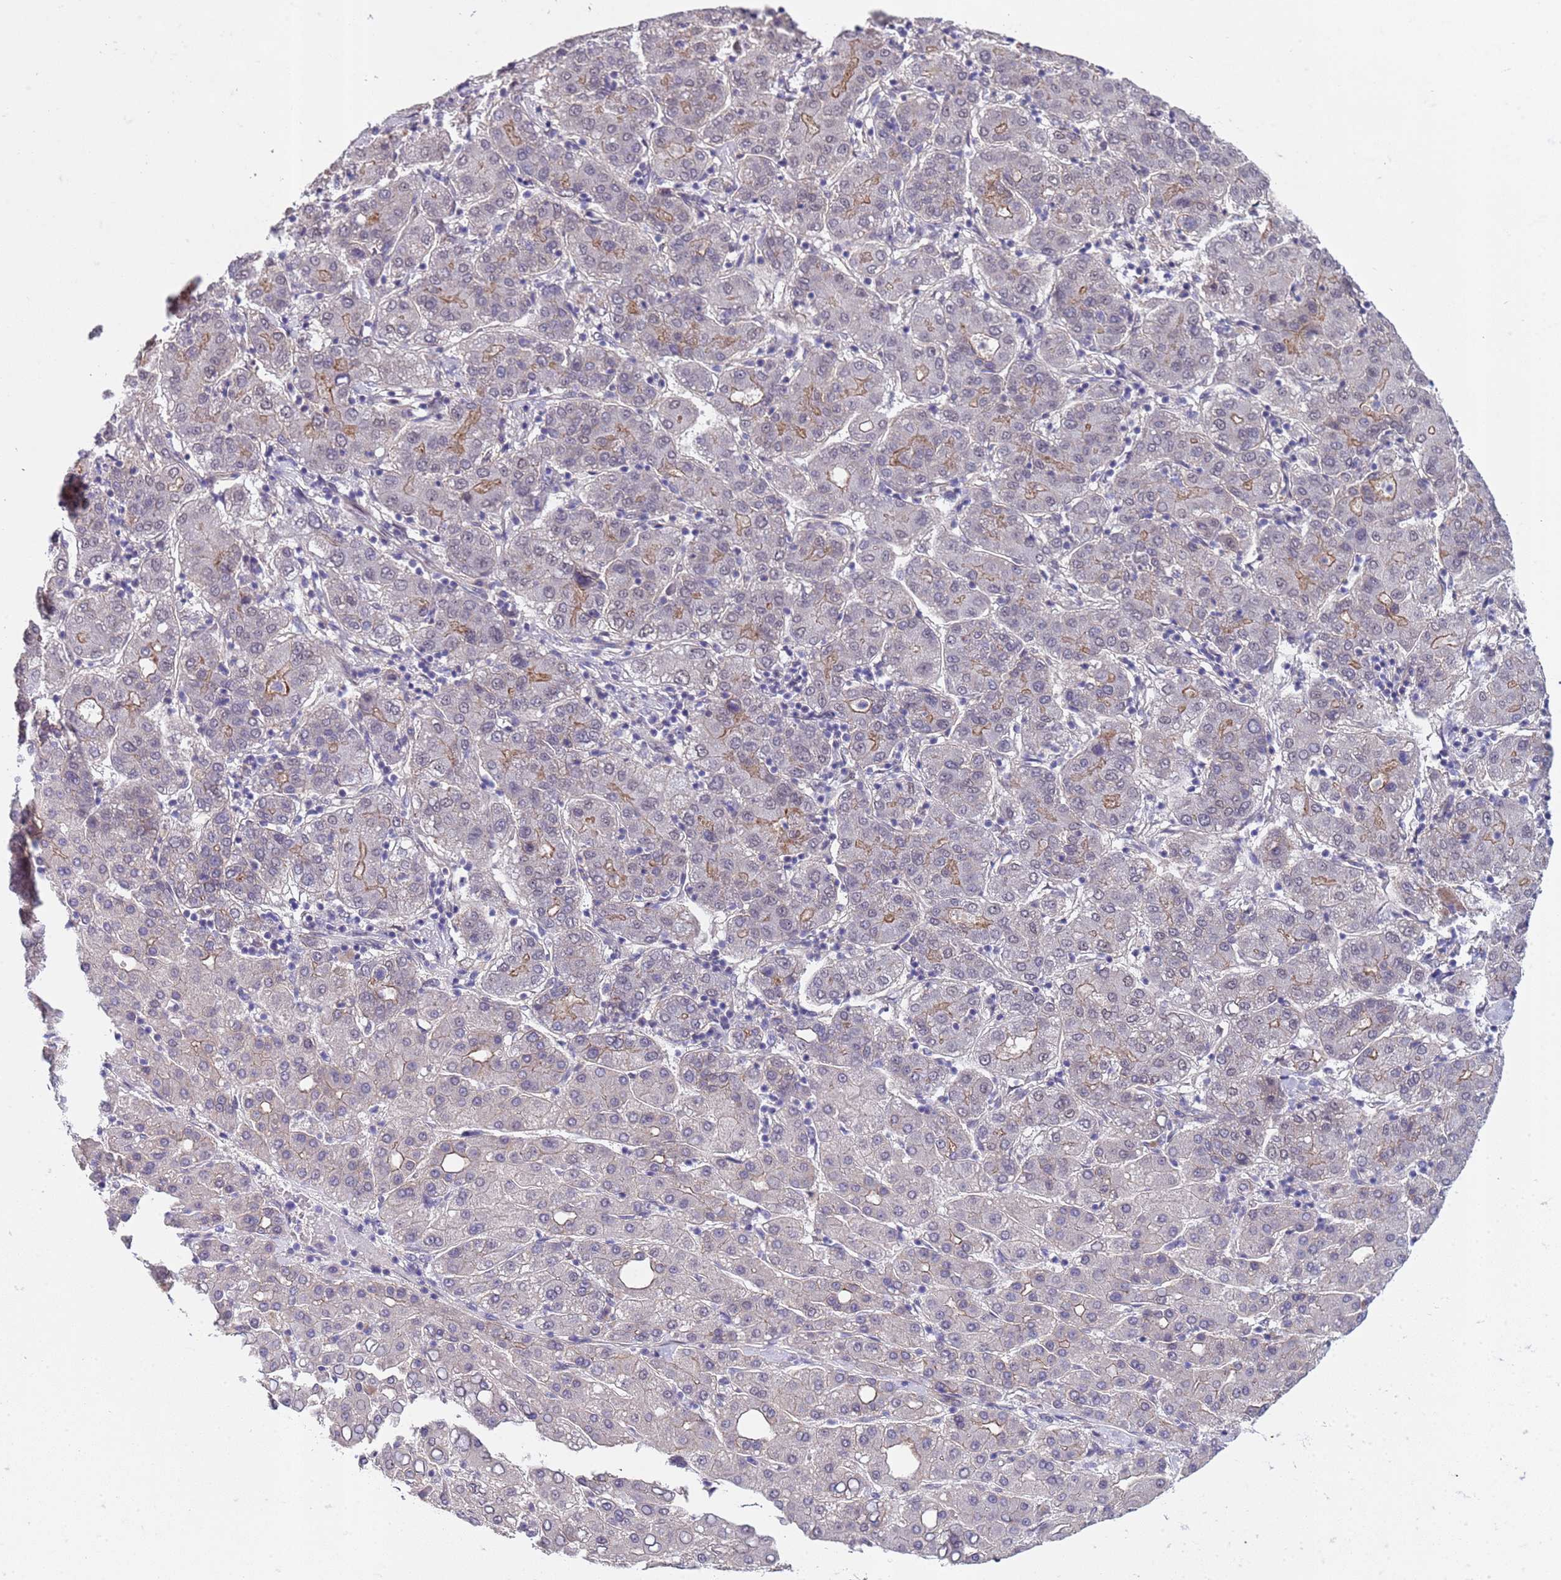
{"staining": {"intensity": "moderate", "quantity": "25%-75%", "location": "cytoplasmic/membranous"}, "tissue": "liver cancer", "cell_type": "Tumor cells", "image_type": "cancer", "snomed": [{"axis": "morphology", "description": "Carcinoma, Hepatocellular, NOS"}, {"axis": "topography", "description": "Liver"}], "caption": "Brown immunohistochemical staining in human liver cancer shows moderate cytoplasmic/membranous positivity in about 25%-75% of tumor cells.", "gene": "TRMT10A", "patient": {"sex": "male", "age": 65}}